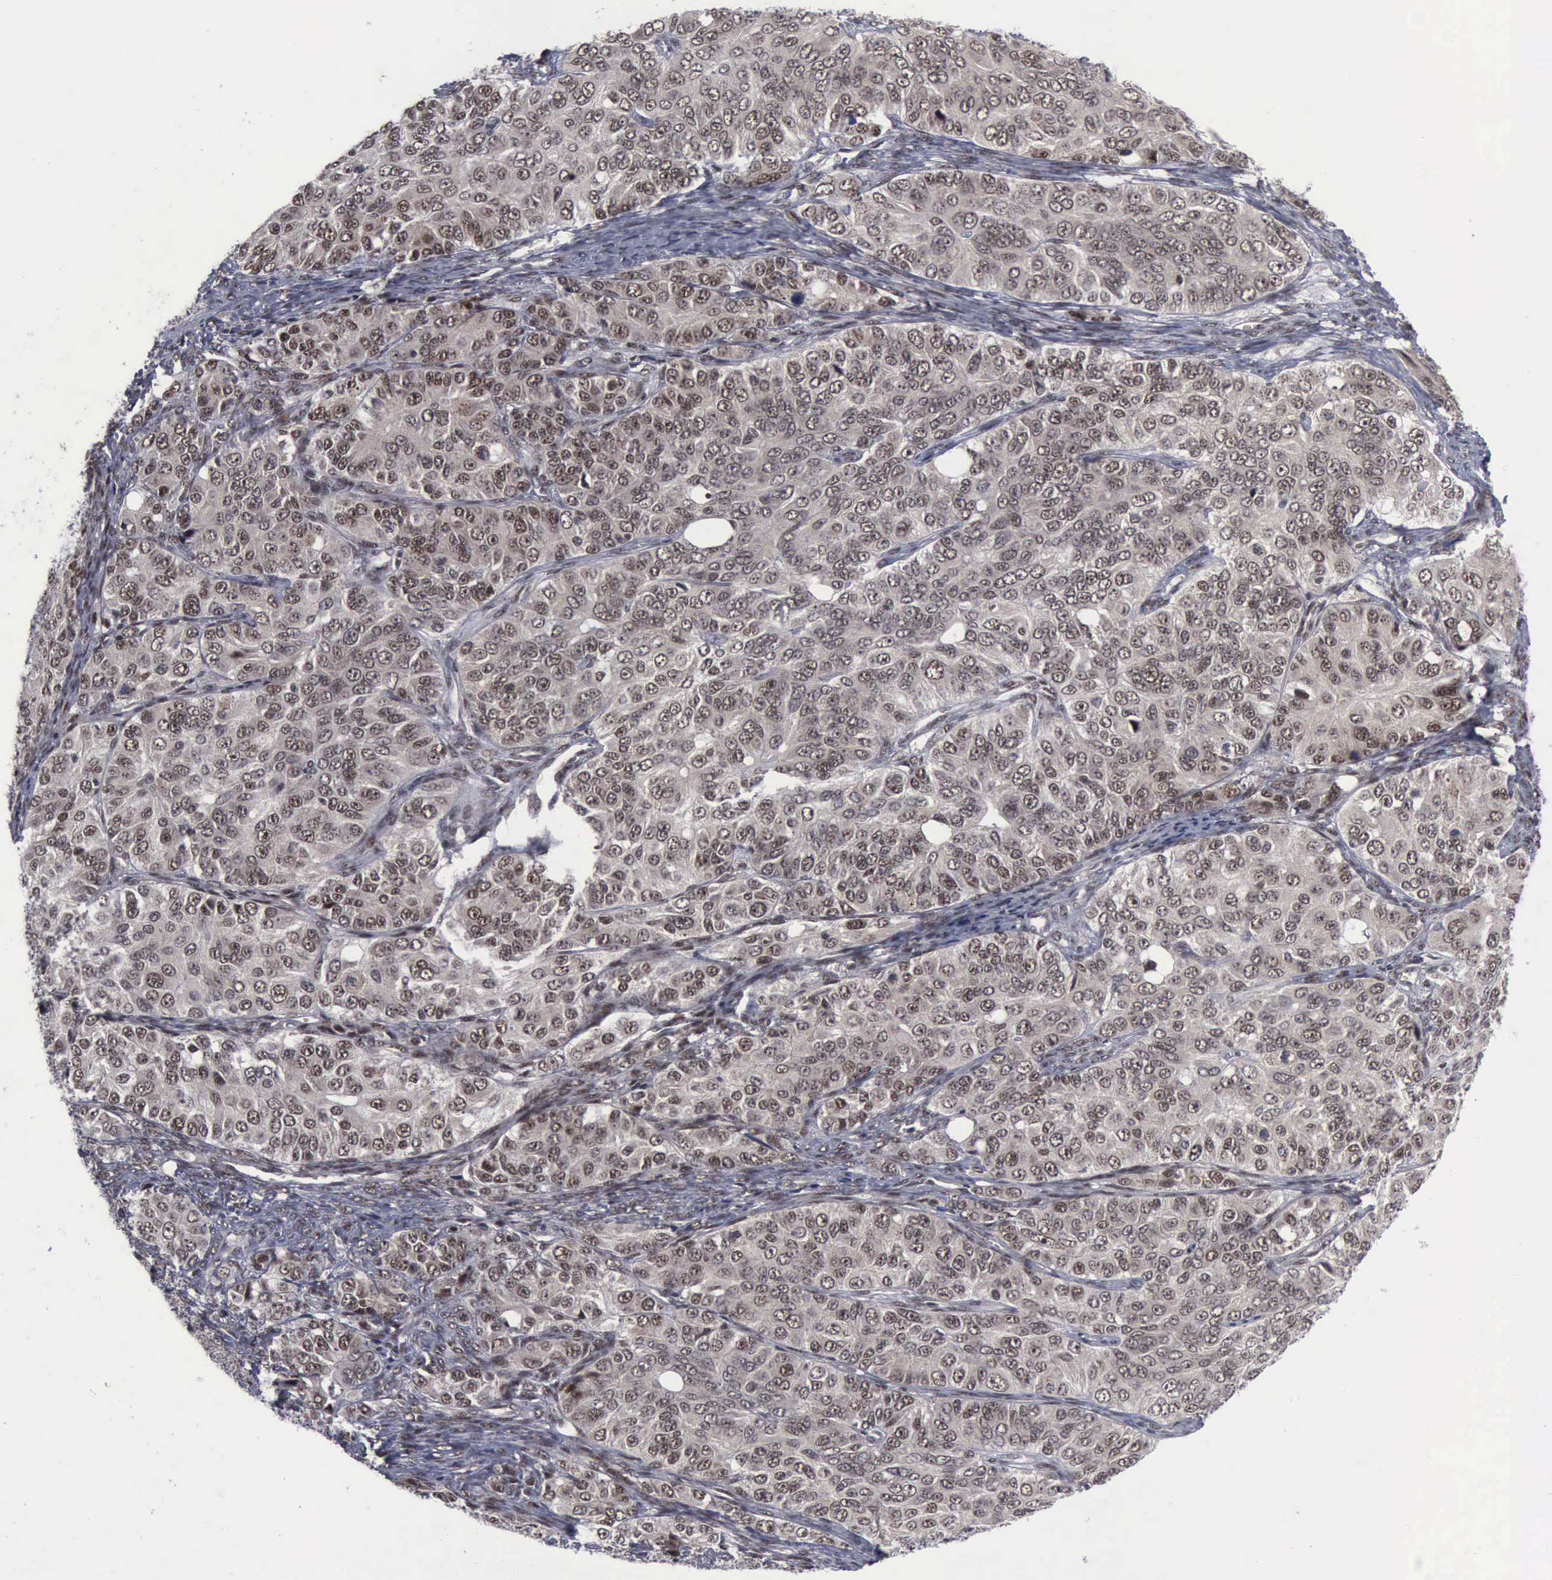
{"staining": {"intensity": "moderate", "quantity": ">75%", "location": "cytoplasmic/membranous,nuclear"}, "tissue": "ovarian cancer", "cell_type": "Tumor cells", "image_type": "cancer", "snomed": [{"axis": "morphology", "description": "Carcinoma, endometroid"}, {"axis": "topography", "description": "Ovary"}], "caption": "Protein expression analysis of human endometroid carcinoma (ovarian) reveals moderate cytoplasmic/membranous and nuclear staining in approximately >75% of tumor cells.", "gene": "ATM", "patient": {"sex": "female", "age": 51}}